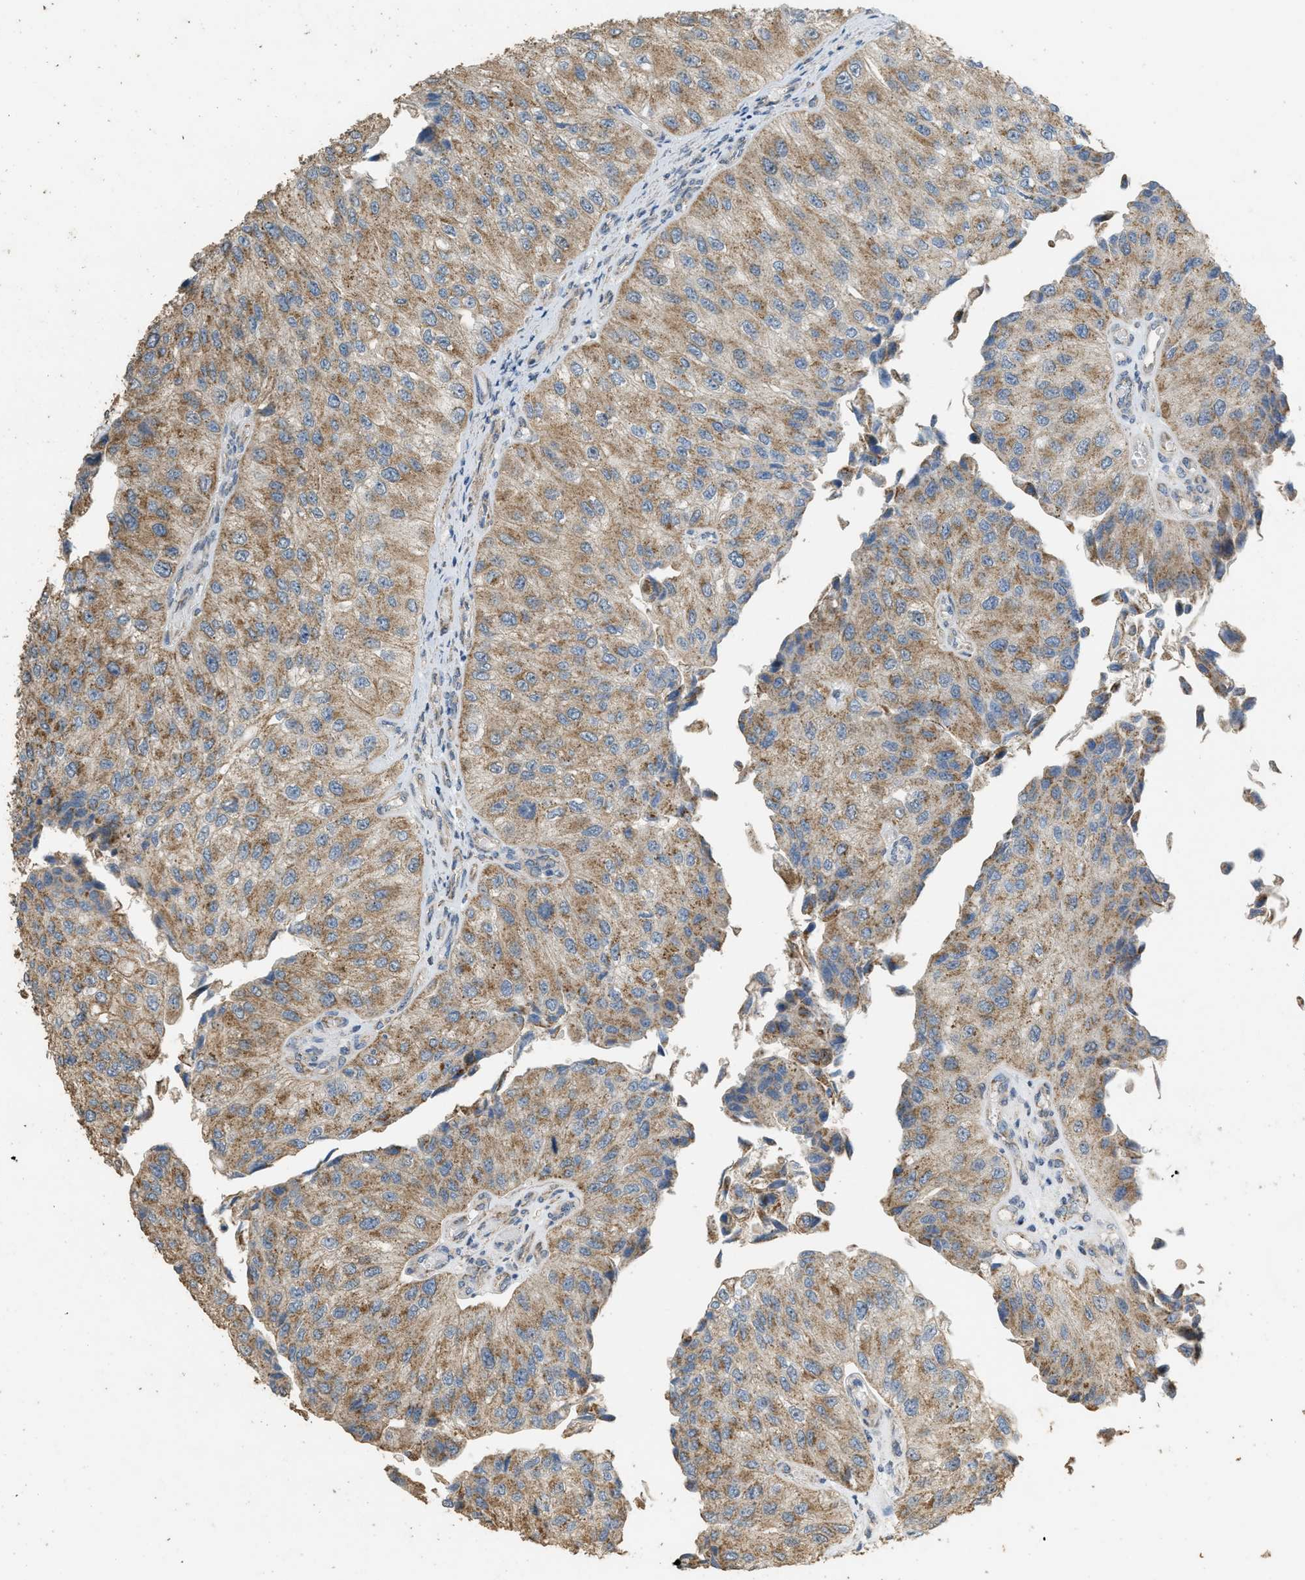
{"staining": {"intensity": "moderate", "quantity": ">75%", "location": "cytoplasmic/membranous"}, "tissue": "urothelial cancer", "cell_type": "Tumor cells", "image_type": "cancer", "snomed": [{"axis": "morphology", "description": "Urothelial carcinoma, High grade"}, {"axis": "topography", "description": "Kidney"}, {"axis": "topography", "description": "Urinary bladder"}], "caption": "Immunohistochemical staining of human high-grade urothelial carcinoma exhibits moderate cytoplasmic/membranous protein expression in approximately >75% of tumor cells. (Brightfield microscopy of DAB IHC at high magnification).", "gene": "KCNA4", "patient": {"sex": "male", "age": 77}}